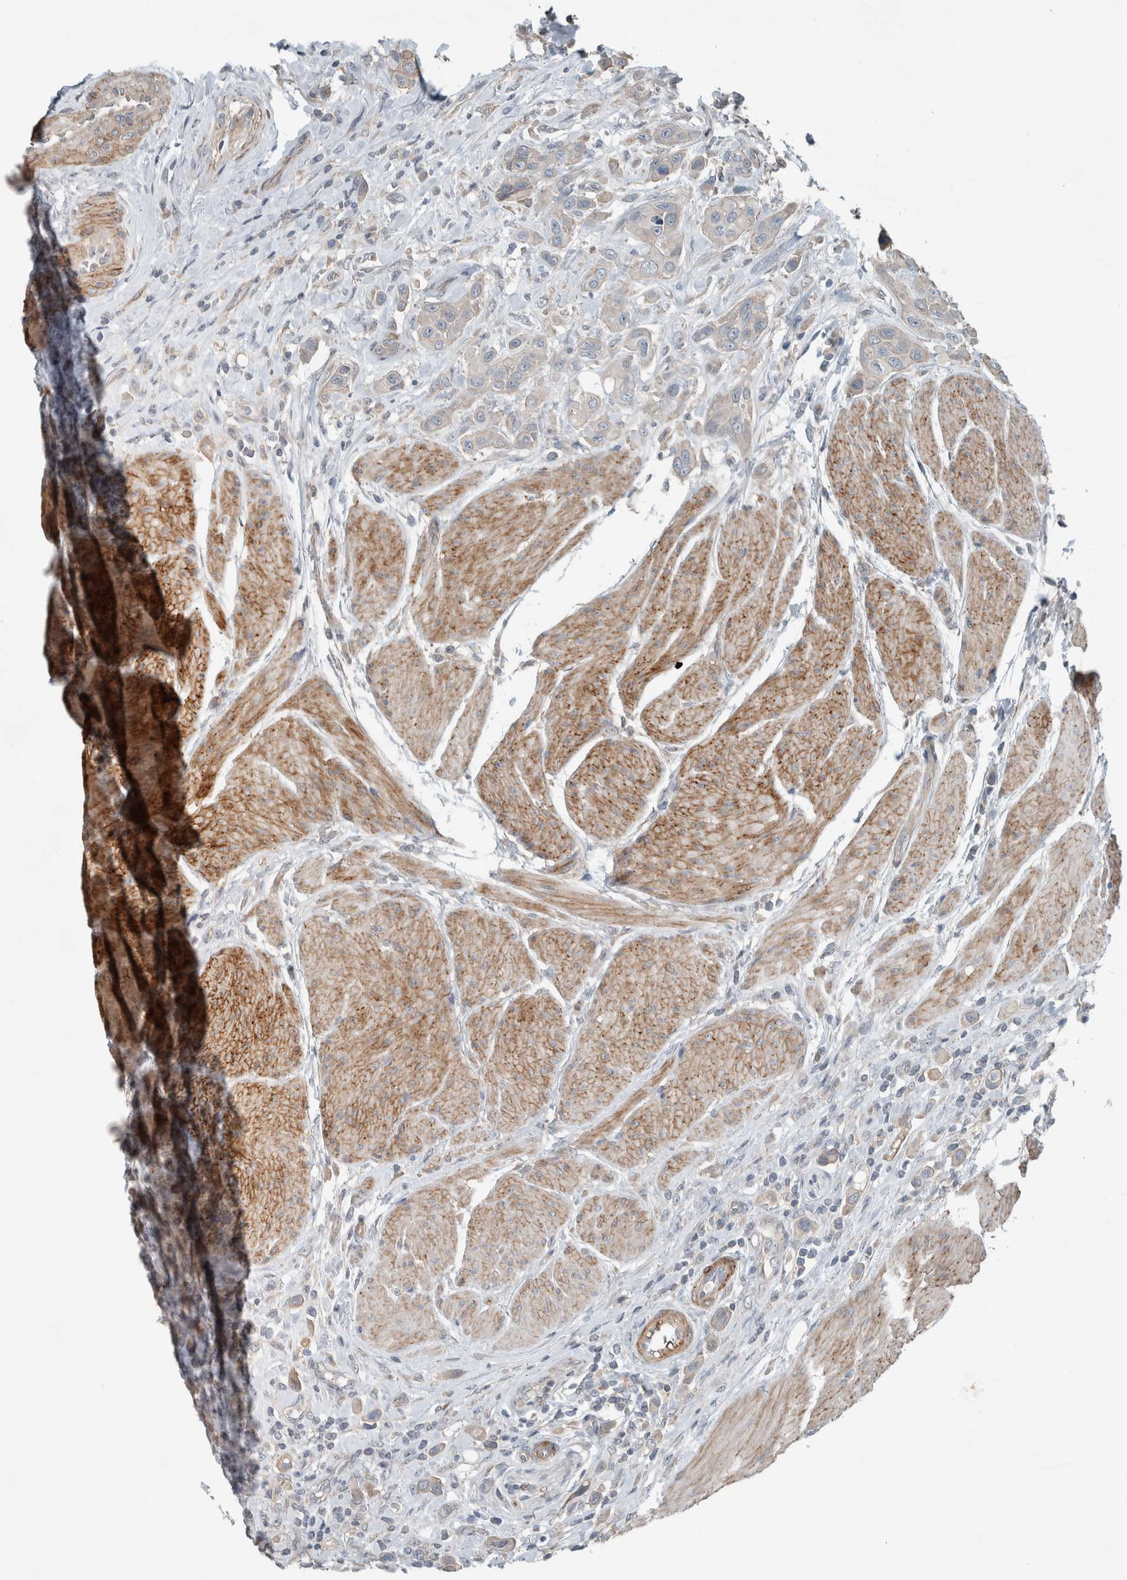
{"staining": {"intensity": "negative", "quantity": "none", "location": "none"}, "tissue": "urothelial cancer", "cell_type": "Tumor cells", "image_type": "cancer", "snomed": [{"axis": "morphology", "description": "Urothelial carcinoma, High grade"}, {"axis": "topography", "description": "Urinary bladder"}], "caption": "Tumor cells show no significant staining in urothelial carcinoma (high-grade).", "gene": "JADE2", "patient": {"sex": "male", "age": 50}}